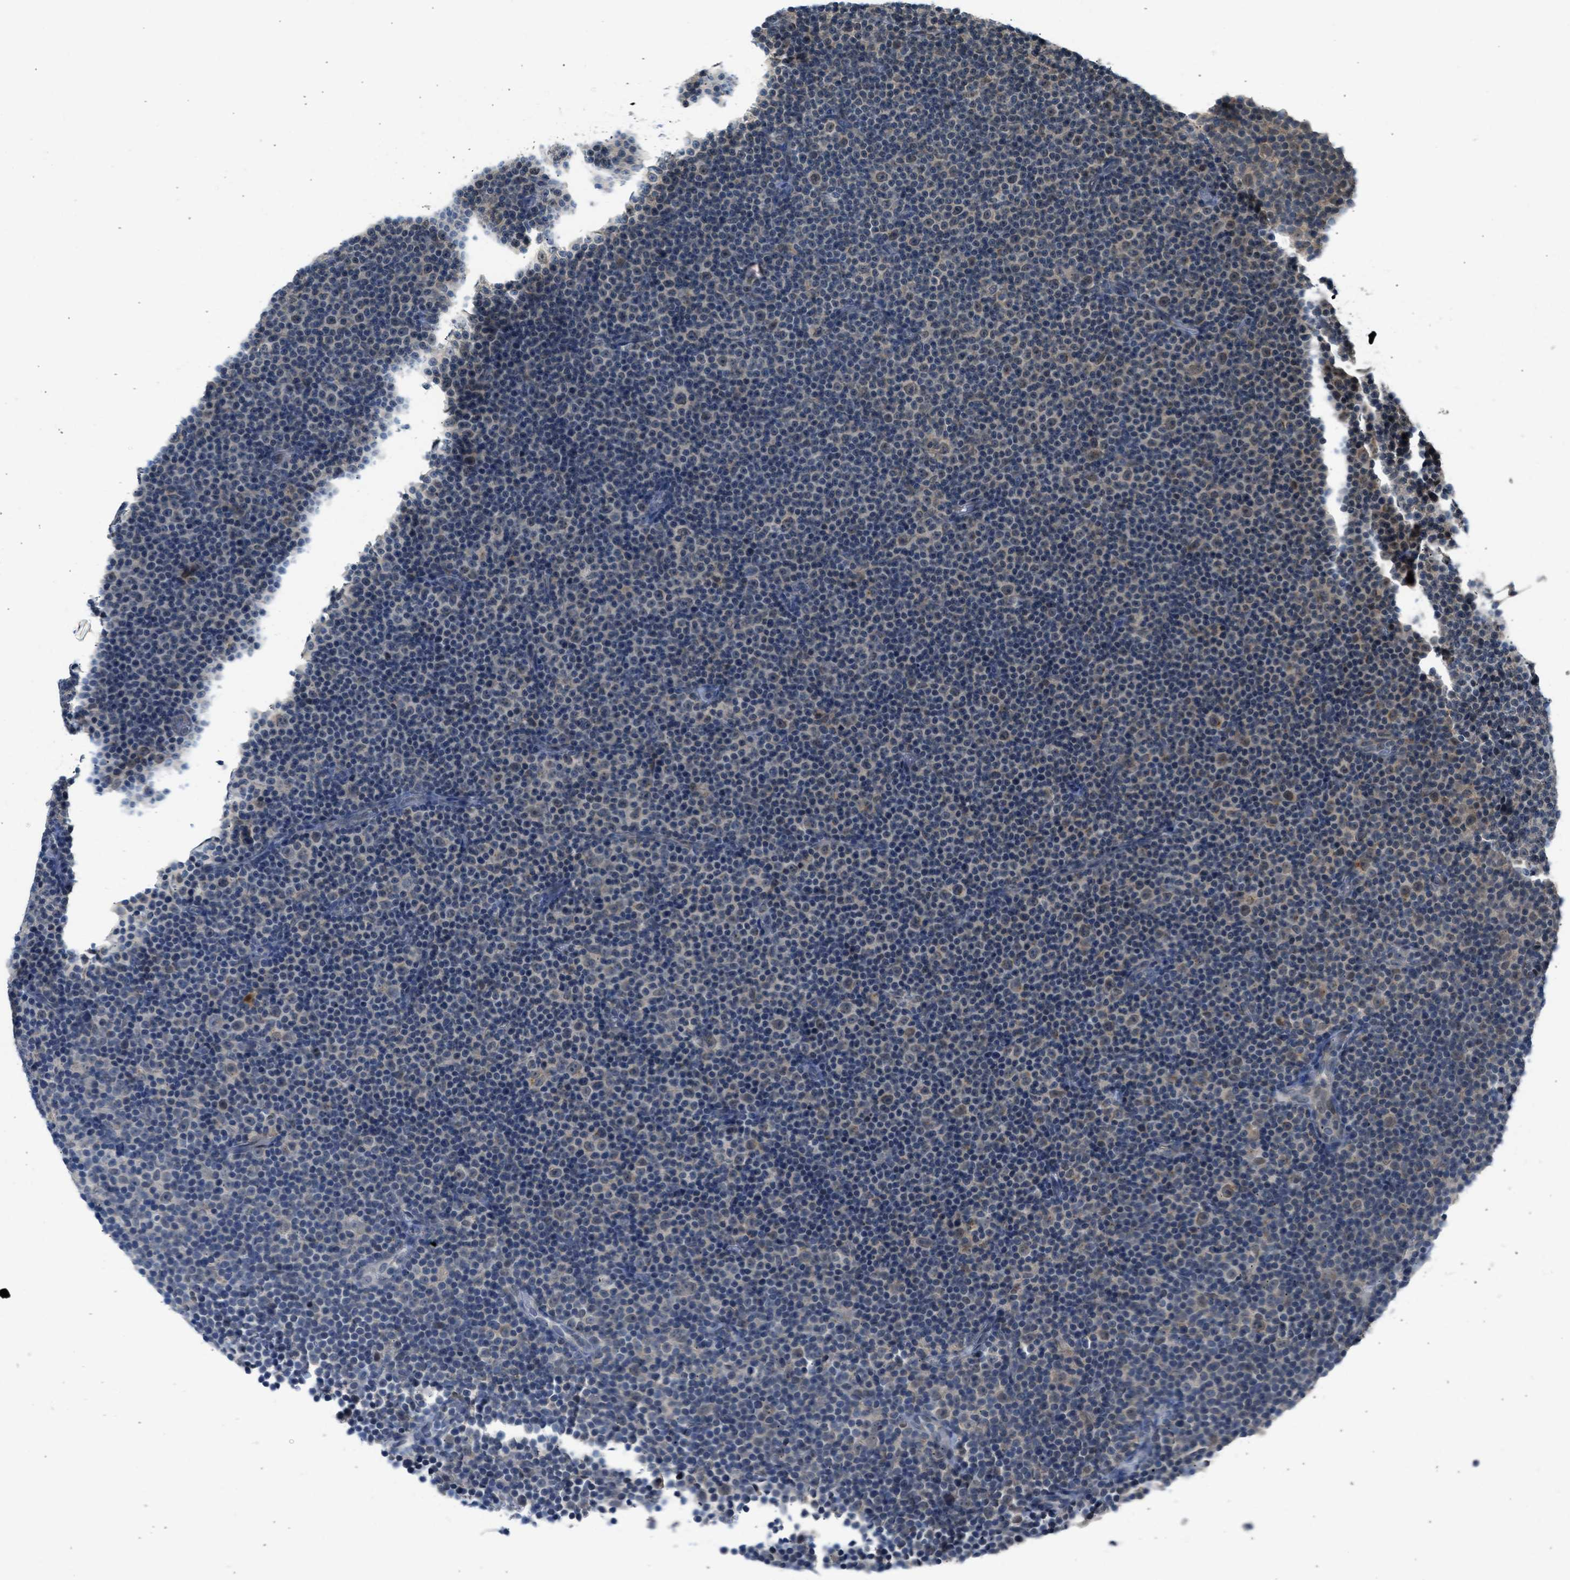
{"staining": {"intensity": "weak", "quantity": "<25%", "location": "cytoplasmic/membranous"}, "tissue": "lymphoma", "cell_type": "Tumor cells", "image_type": "cancer", "snomed": [{"axis": "morphology", "description": "Malignant lymphoma, non-Hodgkin's type, Low grade"}, {"axis": "topography", "description": "Lymph node"}], "caption": "Tumor cells are negative for protein expression in human lymphoma. (Immunohistochemistry (ihc), brightfield microscopy, high magnification).", "gene": "TTBK2", "patient": {"sex": "female", "age": 67}}